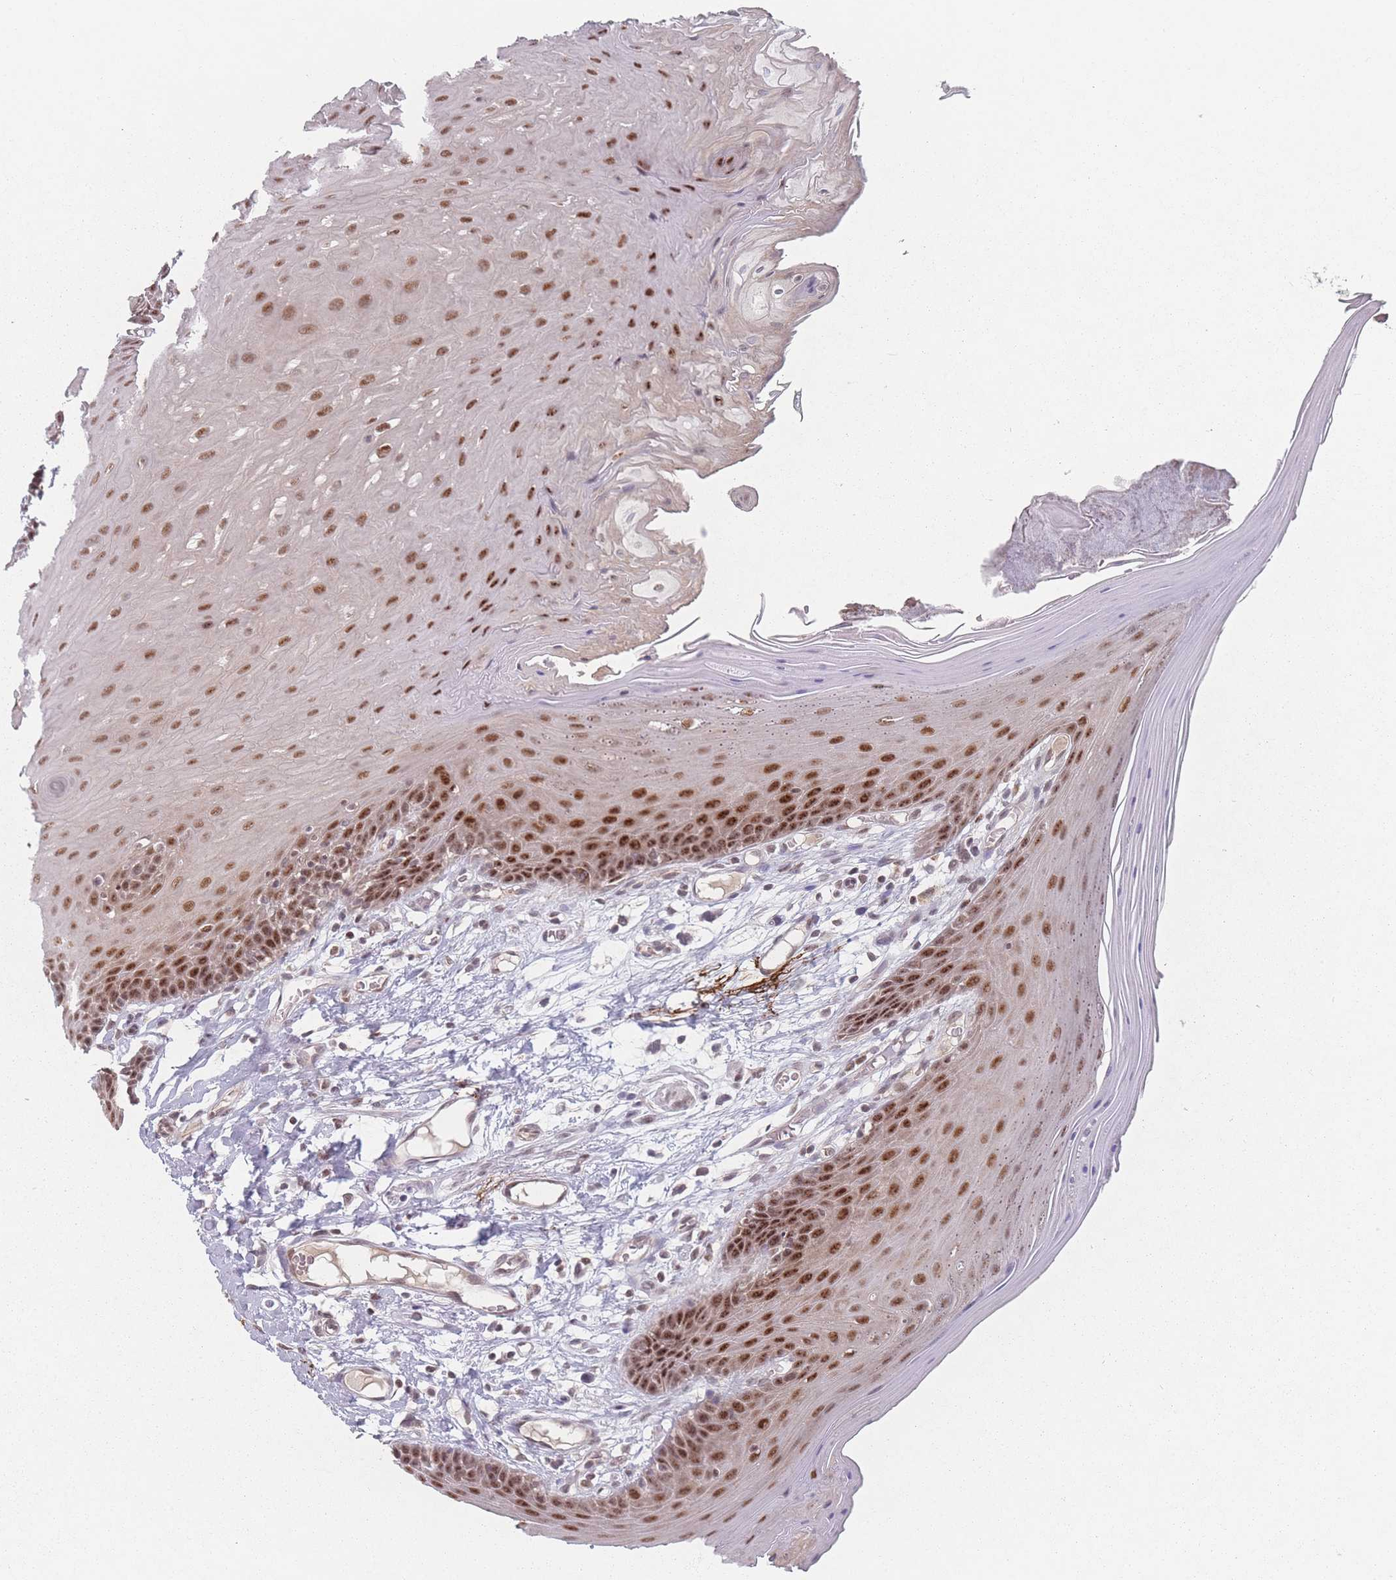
{"staining": {"intensity": "strong", "quantity": ">75%", "location": "nuclear"}, "tissue": "oral mucosa", "cell_type": "Squamous epithelial cells", "image_type": "normal", "snomed": [{"axis": "morphology", "description": "Normal tissue, NOS"}, {"axis": "morphology", "description": "Squamous cell carcinoma, NOS"}, {"axis": "topography", "description": "Skeletal muscle"}, {"axis": "topography", "description": "Oral tissue"}, {"axis": "topography", "description": "Salivary gland"}, {"axis": "topography", "description": "Head-Neck"}], "caption": "This photomicrograph exhibits IHC staining of unremarkable oral mucosa, with high strong nuclear staining in about >75% of squamous epithelial cells.", "gene": "ZC3H14", "patient": {"sex": "male", "age": 54}}